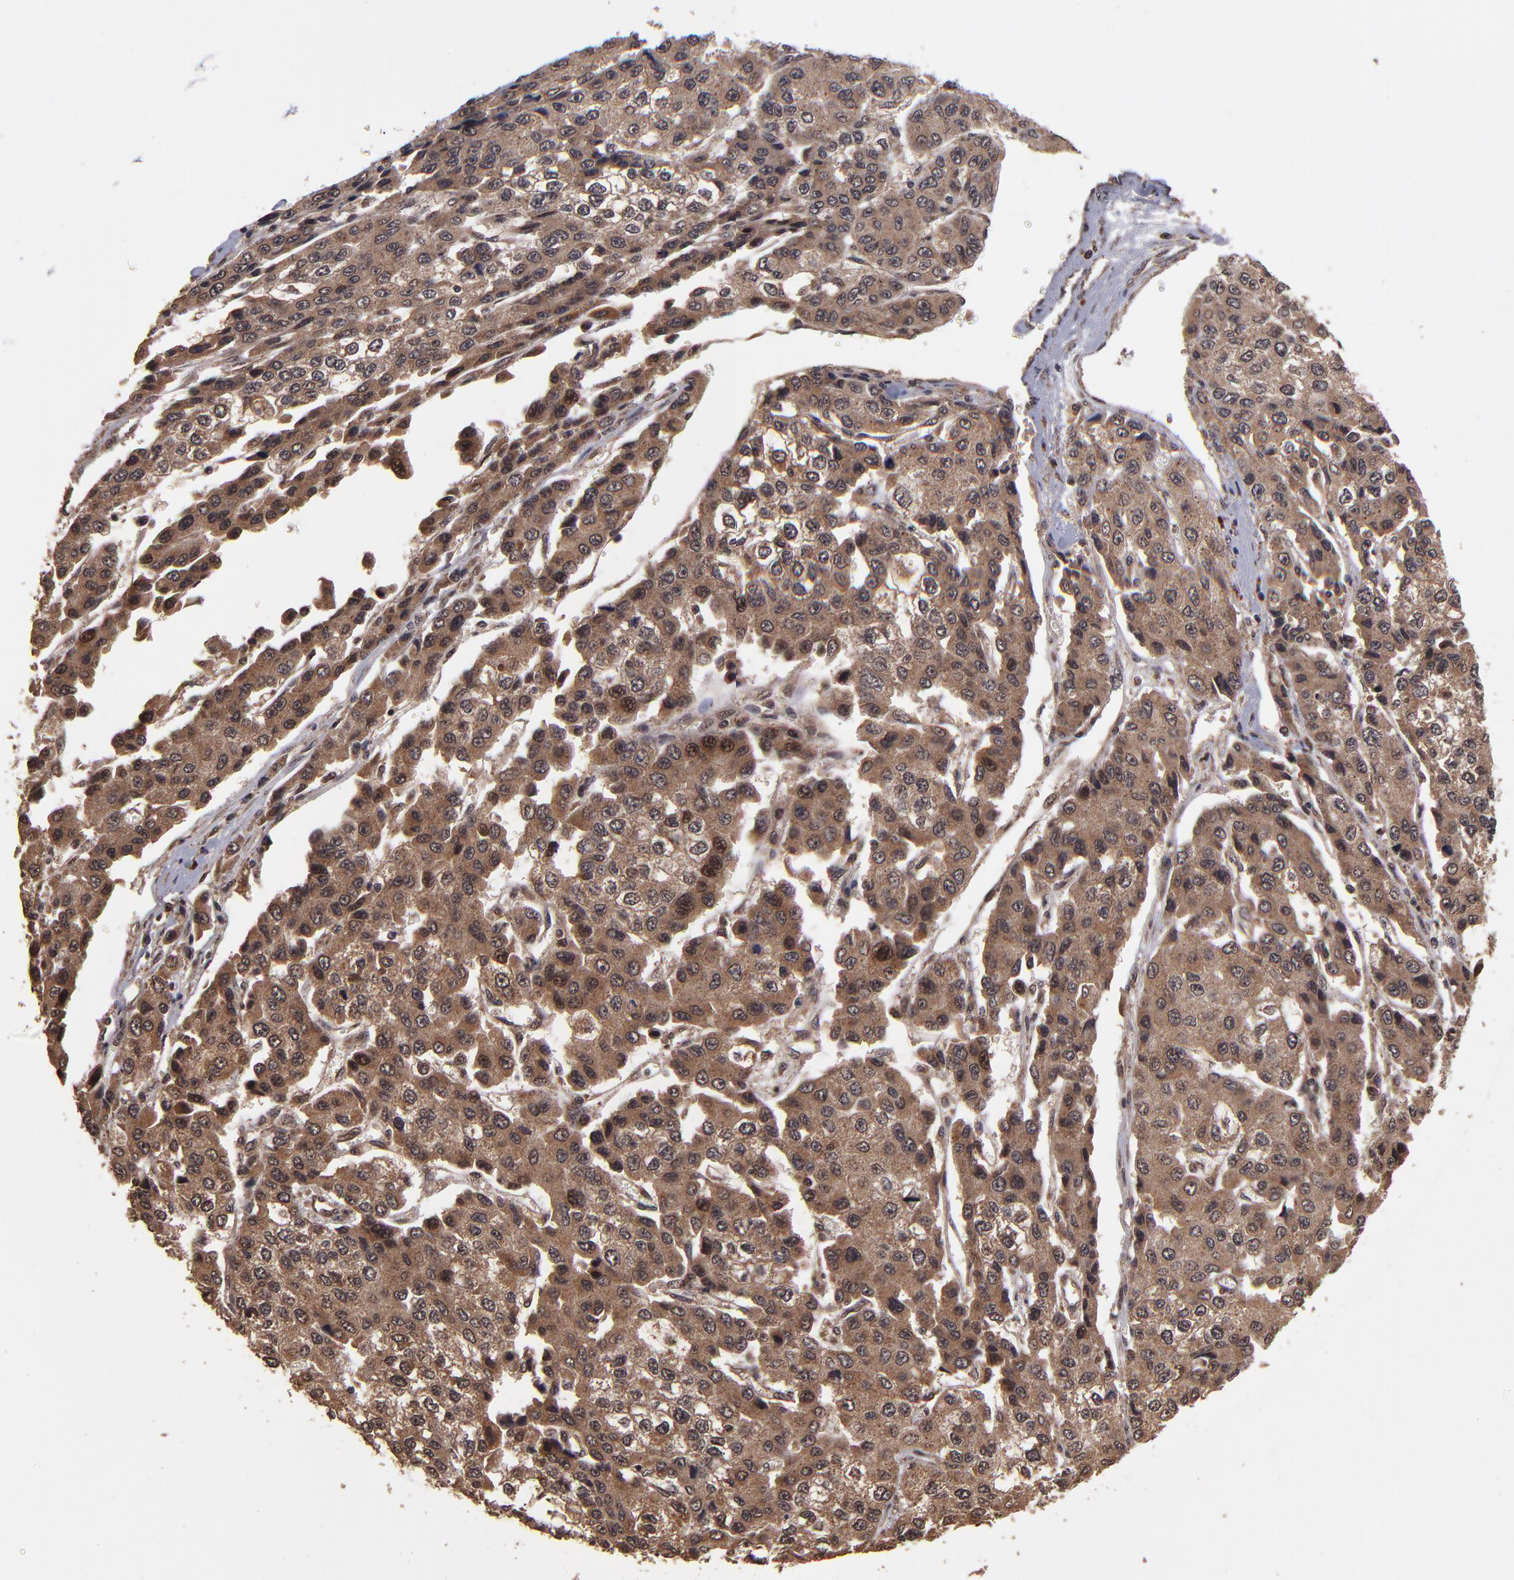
{"staining": {"intensity": "strong", "quantity": ">75%", "location": "cytoplasmic/membranous"}, "tissue": "liver cancer", "cell_type": "Tumor cells", "image_type": "cancer", "snomed": [{"axis": "morphology", "description": "Carcinoma, Hepatocellular, NOS"}, {"axis": "topography", "description": "Liver"}], "caption": "Human liver hepatocellular carcinoma stained for a protein (brown) reveals strong cytoplasmic/membranous positive positivity in approximately >75% of tumor cells.", "gene": "NFE2L2", "patient": {"sex": "female", "age": 66}}